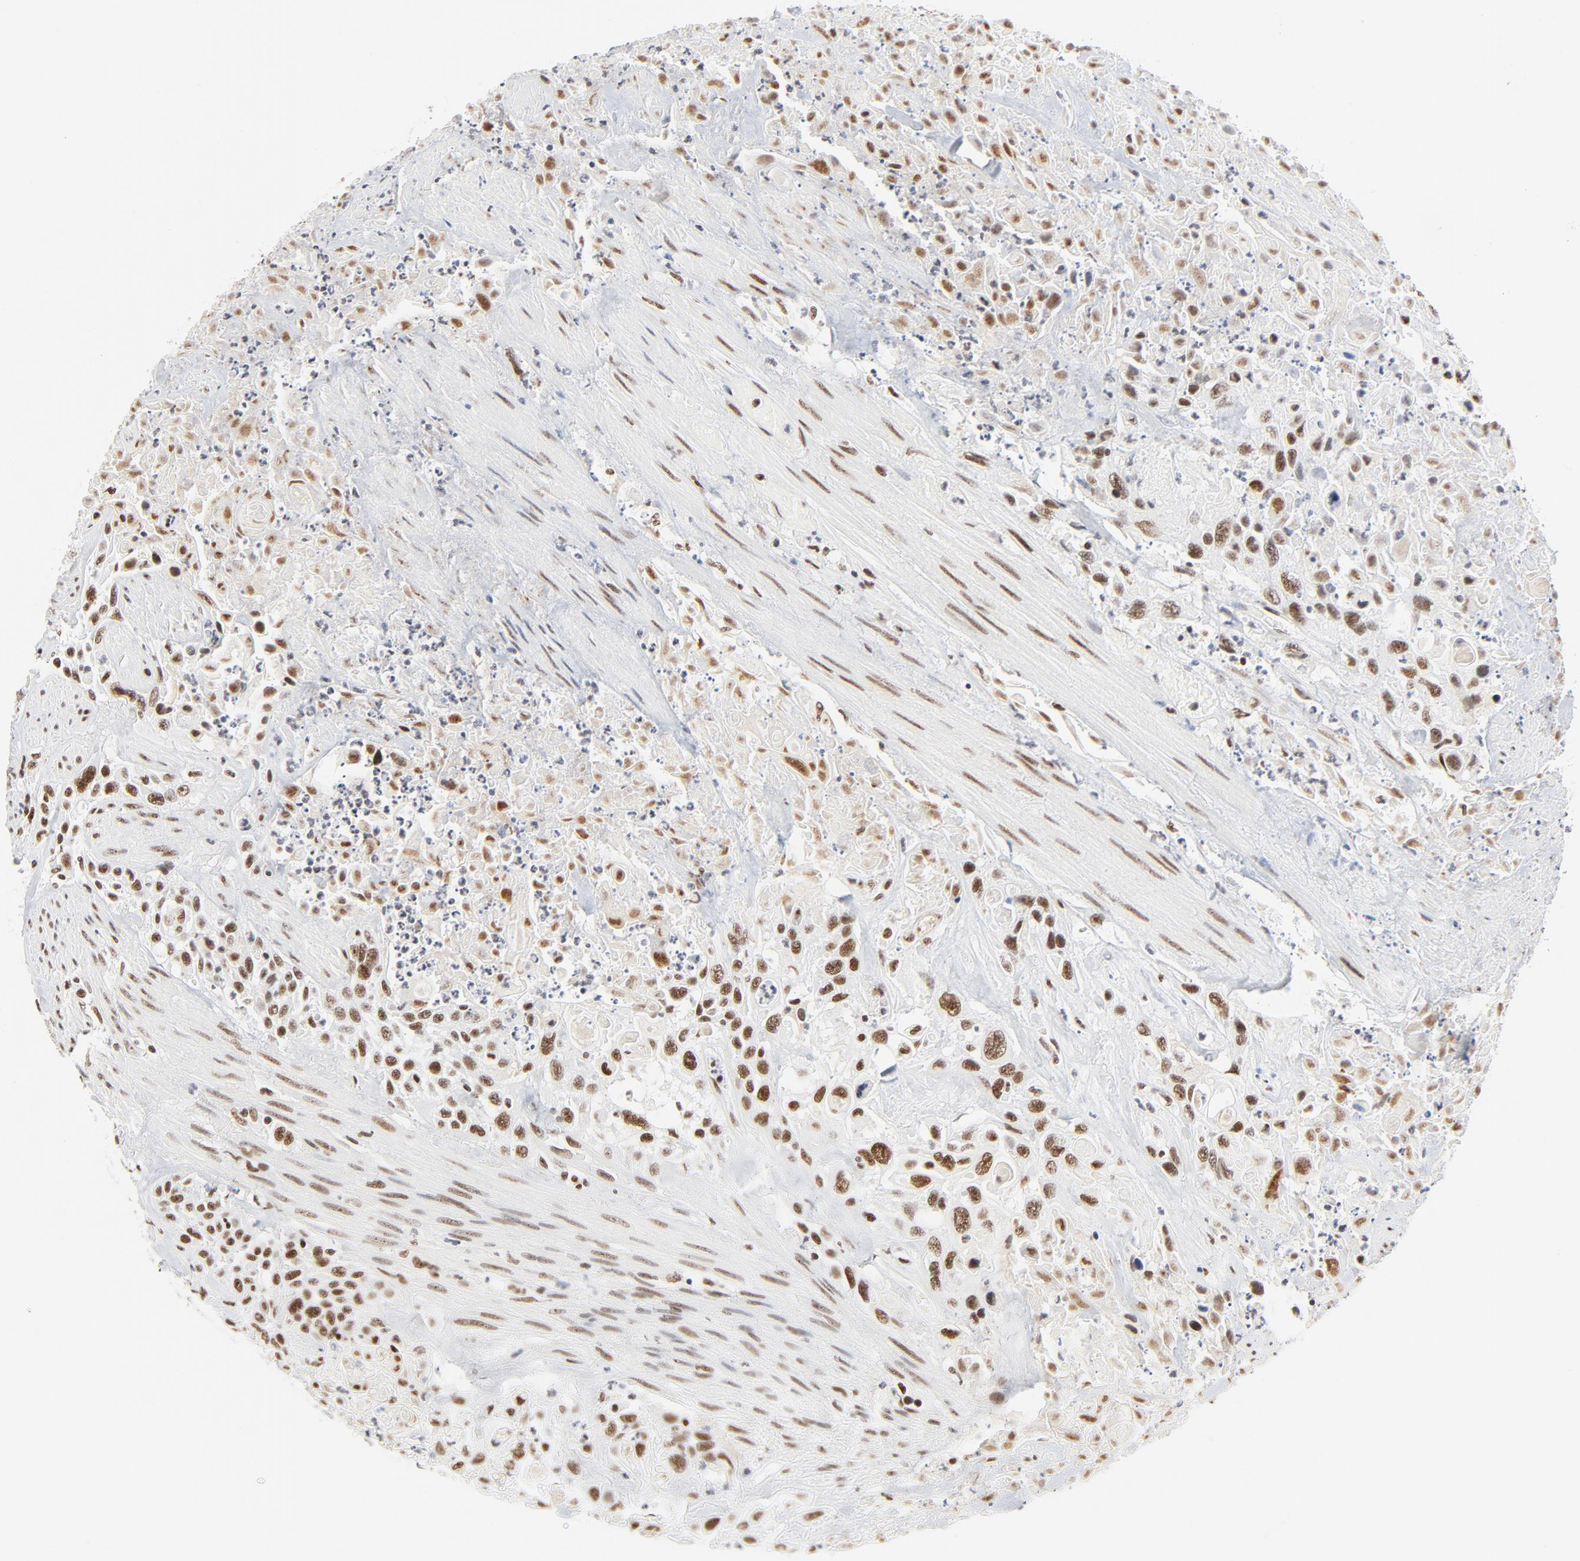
{"staining": {"intensity": "moderate", "quantity": ">75%", "location": "nuclear"}, "tissue": "urothelial cancer", "cell_type": "Tumor cells", "image_type": "cancer", "snomed": [{"axis": "morphology", "description": "Urothelial carcinoma, High grade"}, {"axis": "topography", "description": "Urinary bladder"}], "caption": "A high-resolution photomicrograph shows immunohistochemistry staining of urothelial cancer, which reveals moderate nuclear expression in approximately >75% of tumor cells.", "gene": "GTF2H1", "patient": {"sex": "female", "age": 84}}